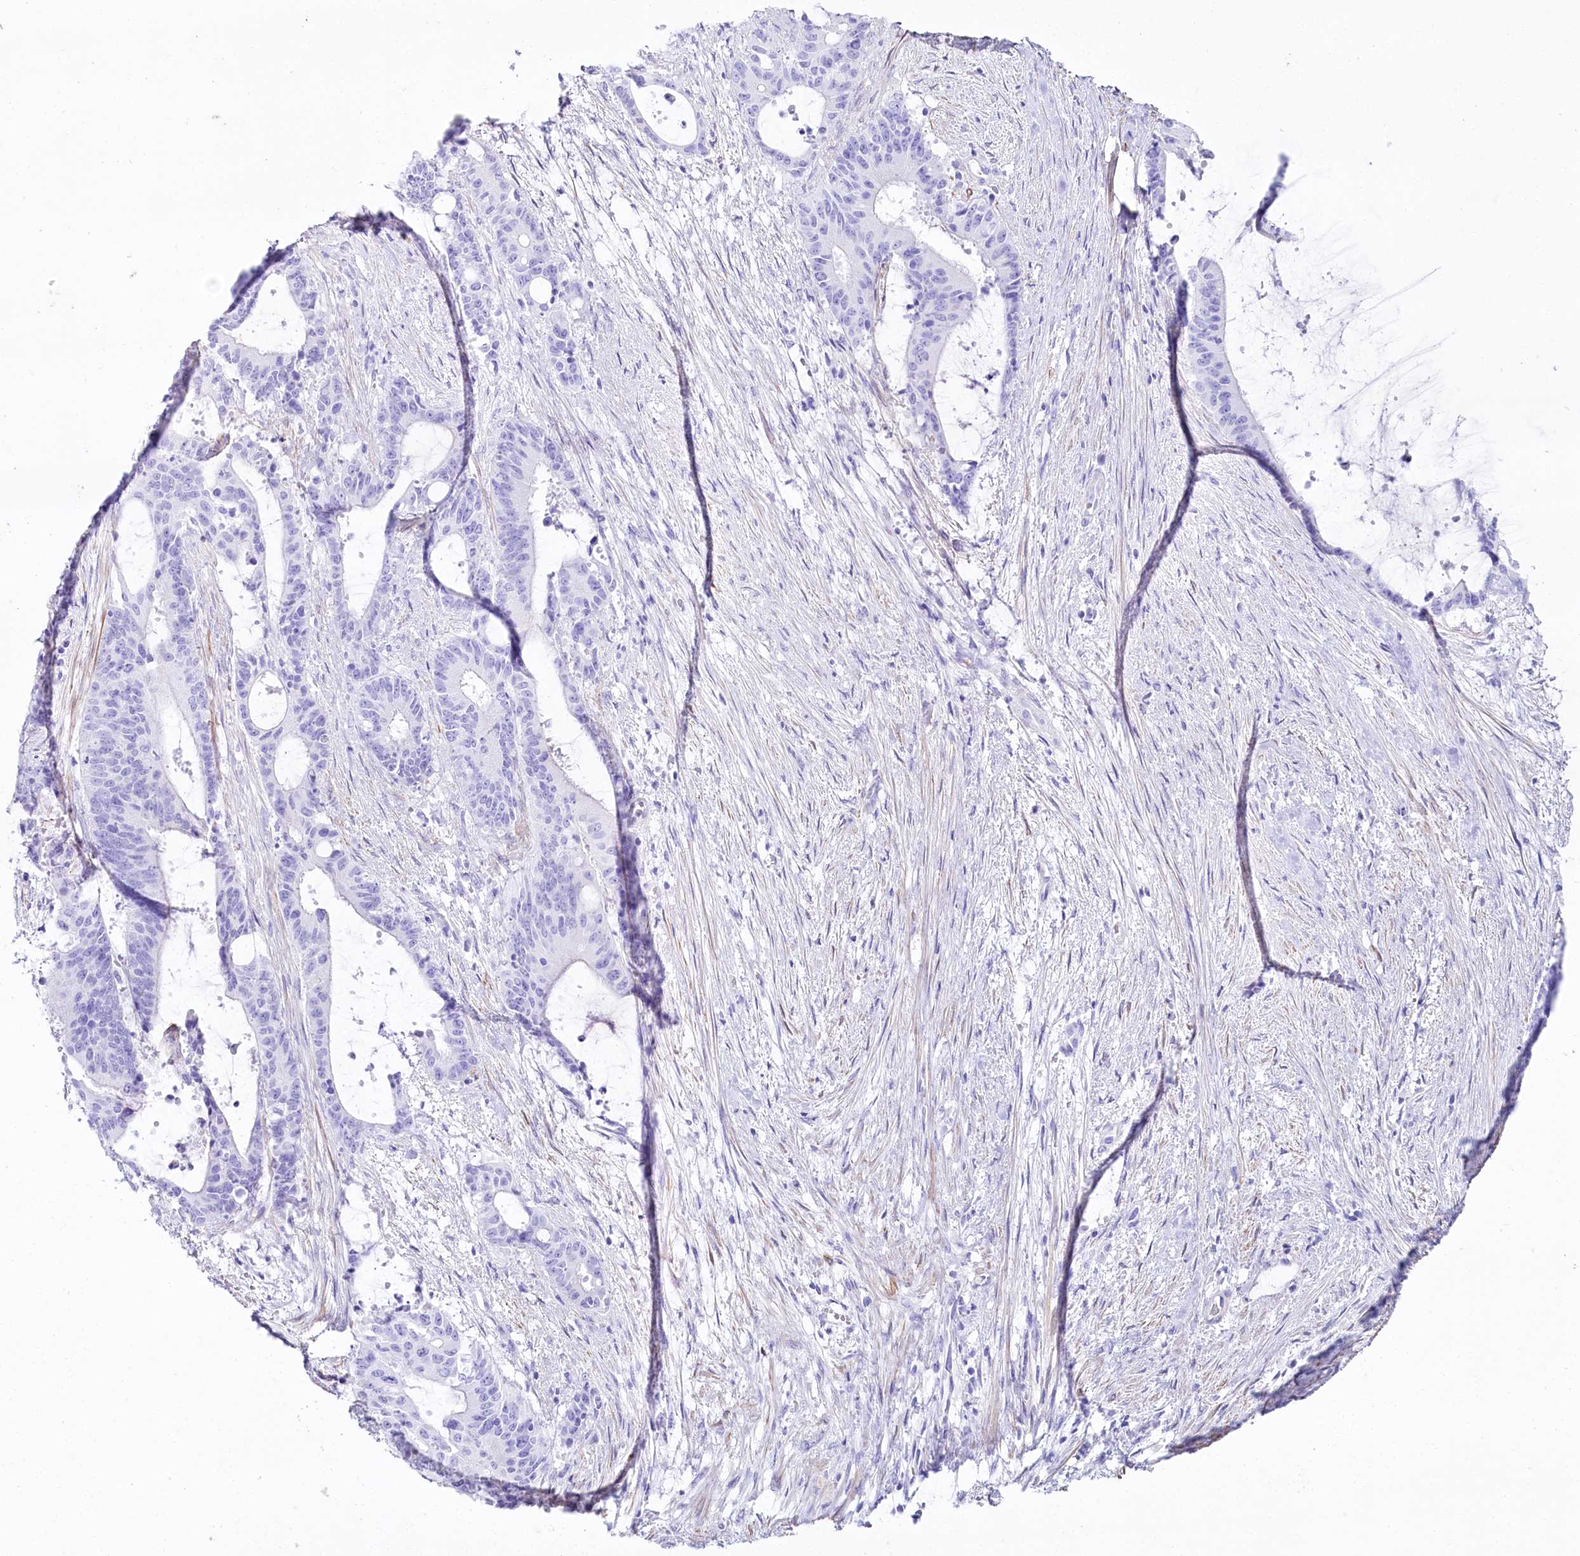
{"staining": {"intensity": "negative", "quantity": "none", "location": "none"}, "tissue": "liver cancer", "cell_type": "Tumor cells", "image_type": "cancer", "snomed": [{"axis": "morphology", "description": "Normal tissue, NOS"}, {"axis": "morphology", "description": "Cholangiocarcinoma"}, {"axis": "topography", "description": "Liver"}, {"axis": "topography", "description": "Peripheral nerve tissue"}], "caption": "A high-resolution photomicrograph shows immunohistochemistry (IHC) staining of liver cancer (cholangiocarcinoma), which shows no significant expression in tumor cells. (DAB (3,3'-diaminobenzidine) immunohistochemistry (IHC) with hematoxylin counter stain).", "gene": "CSN3", "patient": {"sex": "female", "age": 73}}